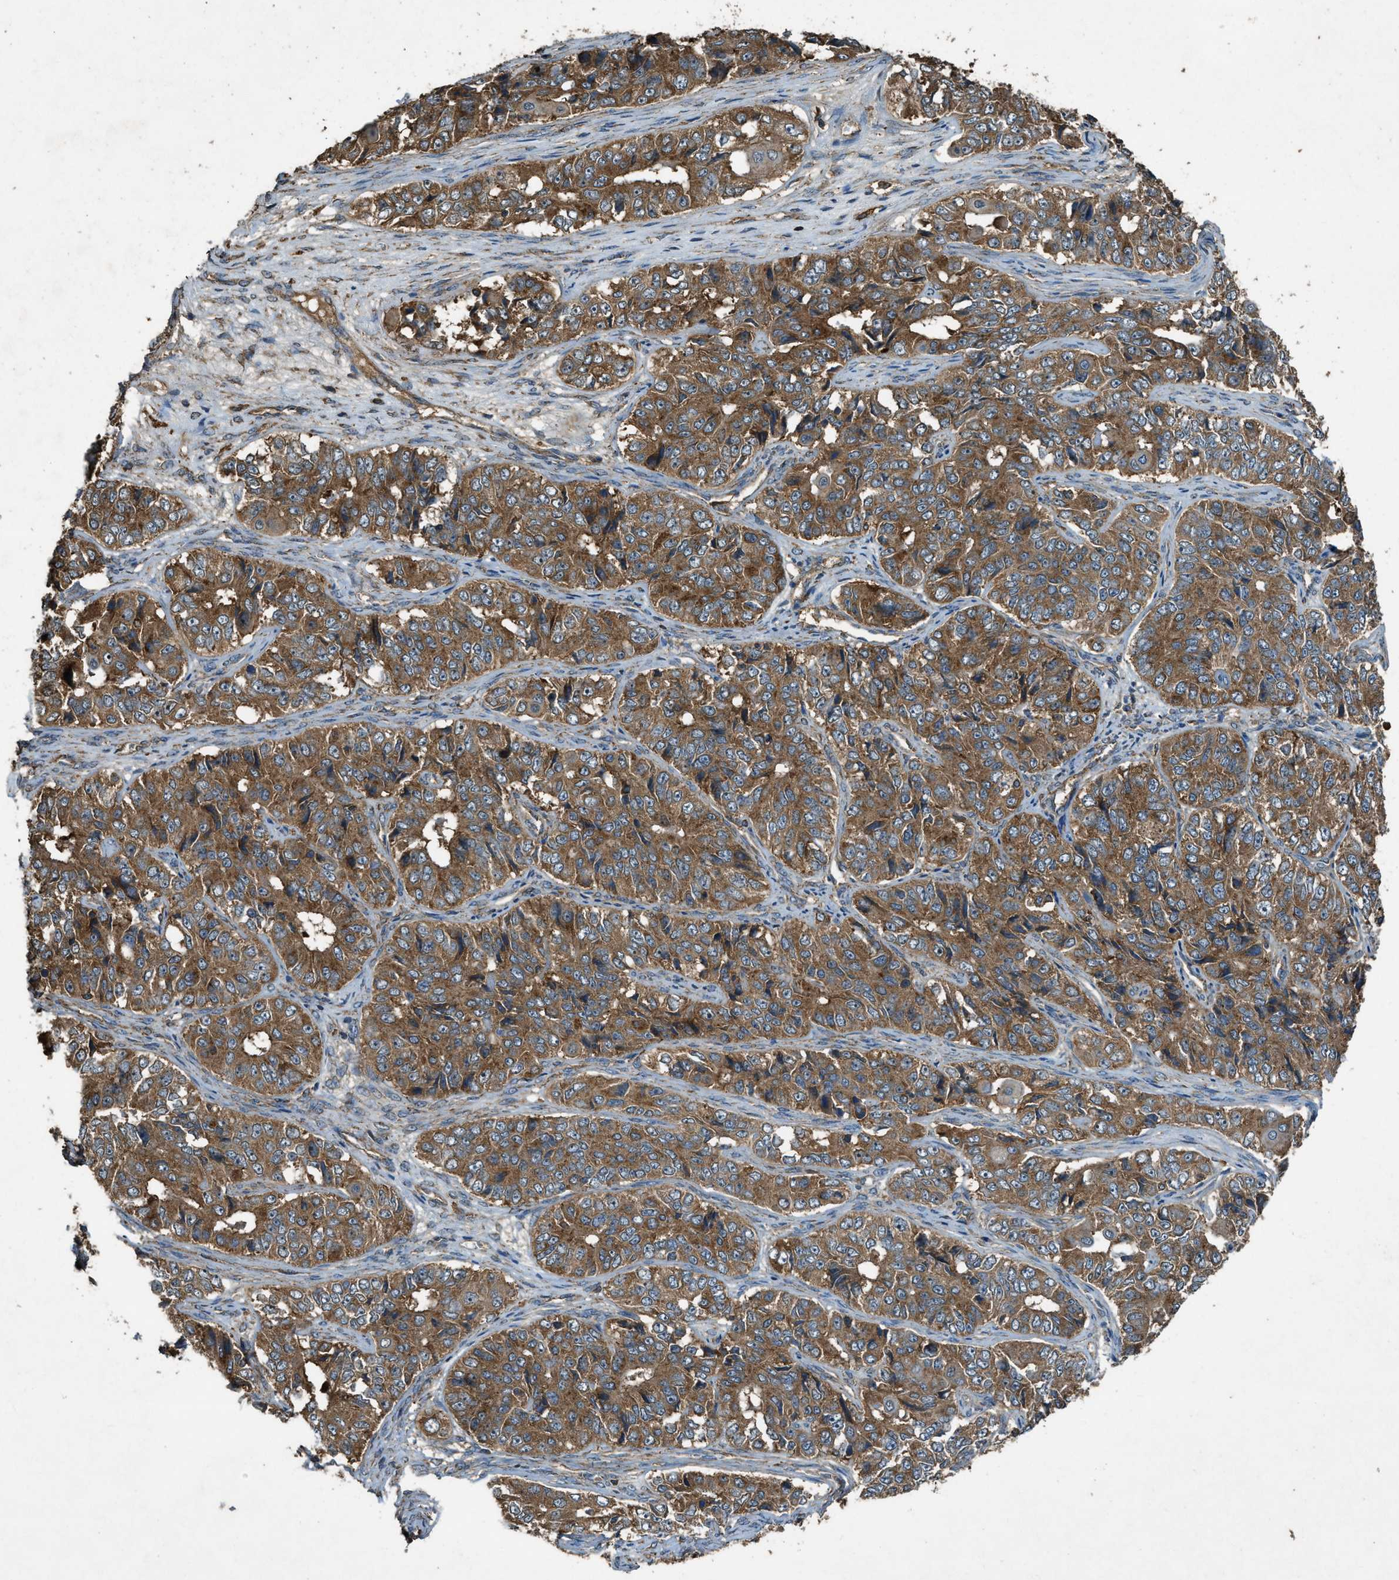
{"staining": {"intensity": "moderate", "quantity": ">75%", "location": "cytoplasmic/membranous"}, "tissue": "ovarian cancer", "cell_type": "Tumor cells", "image_type": "cancer", "snomed": [{"axis": "morphology", "description": "Carcinoma, endometroid"}, {"axis": "topography", "description": "Ovary"}], "caption": "Human endometroid carcinoma (ovarian) stained for a protein (brown) displays moderate cytoplasmic/membranous positive staining in approximately >75% of tumor cells.", "gene": "MAP3K8", "patient": {"sex": "female", "age": 51}}